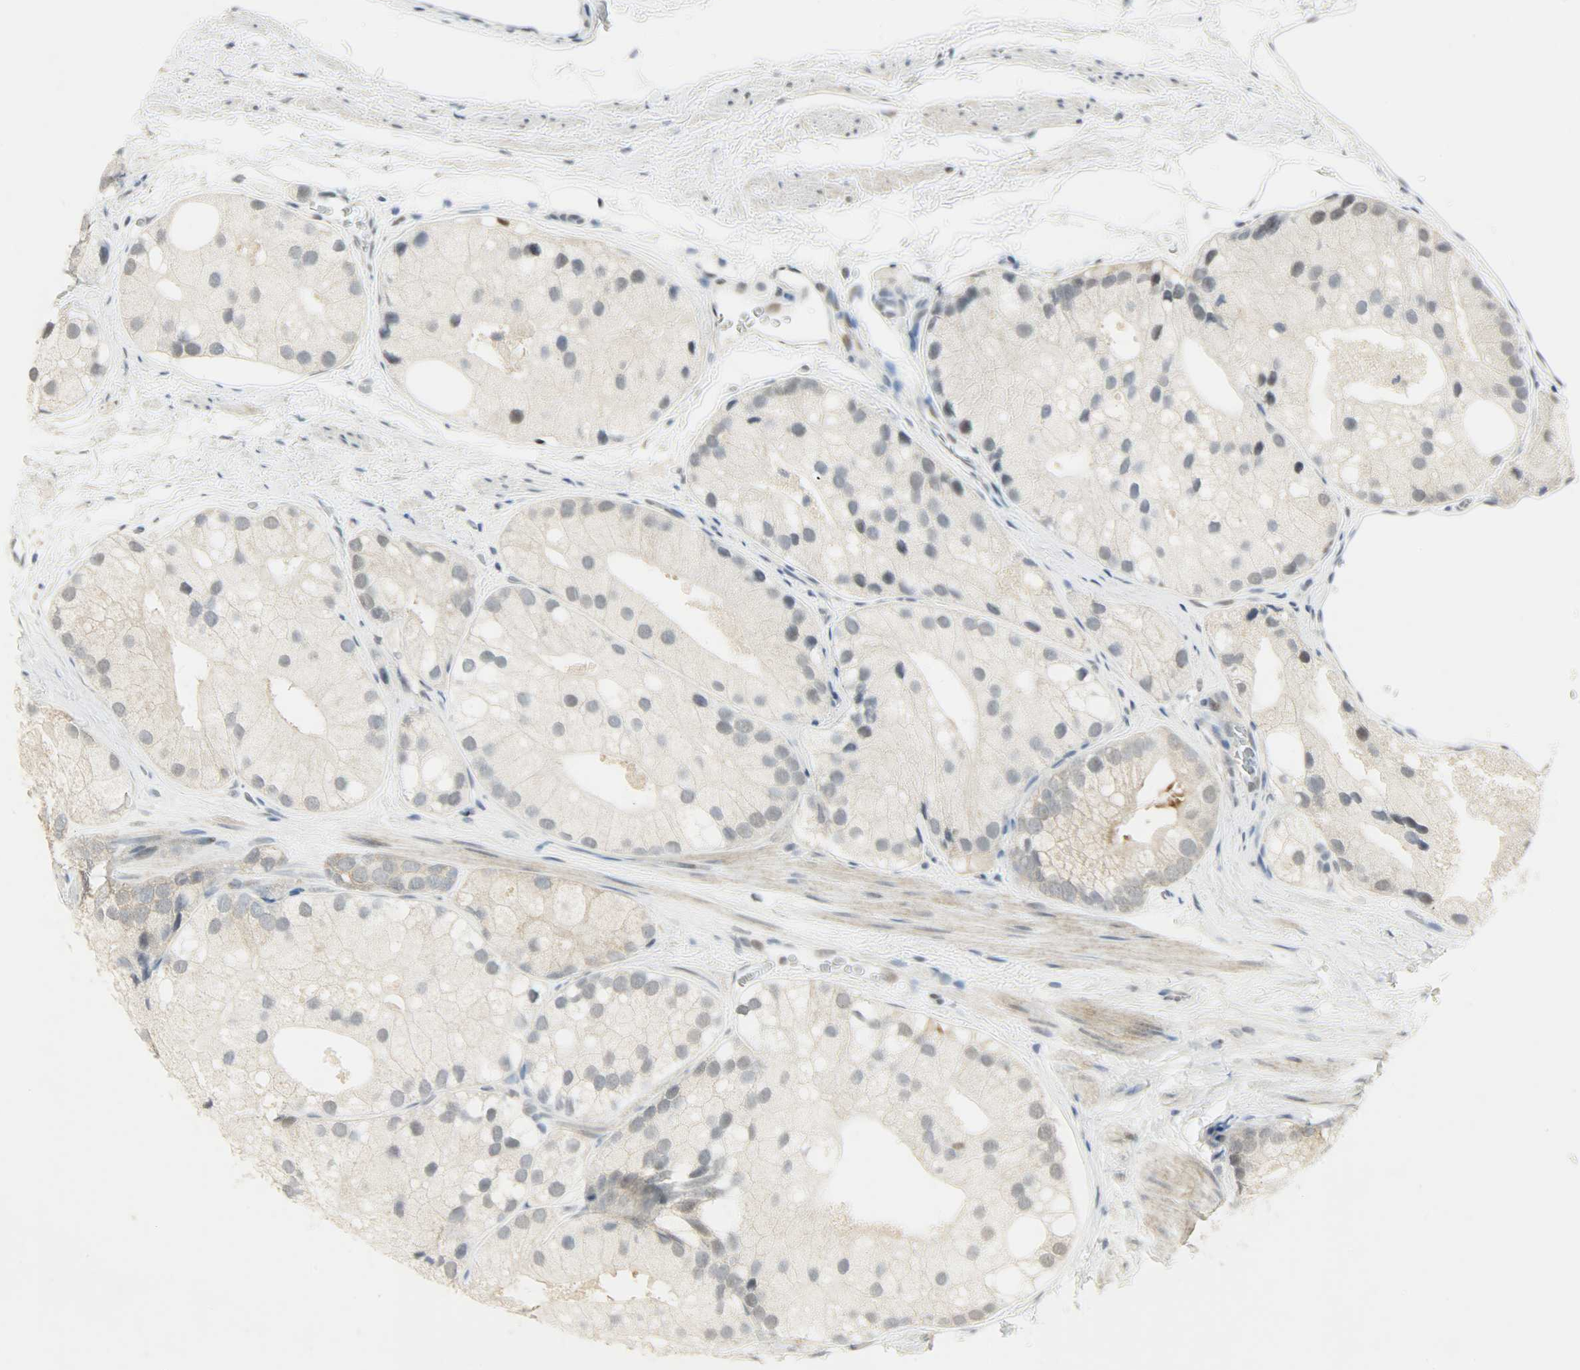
{"staining": {"intensity": "weak", "quantity": "<25%", "location": "cytoplasmic/membranous,nuclear"}, "tissue": "prostate cancer", "cell_type": "Tumor cells", "image_type": "cancer", "snomed": [{"axis": "morphology", "description": "Adenocarcinoma, Low grade"}, {"axis": "topography", "description": "Prostate"}], "caption": "IHC image of neoplastic tissue: prostate adenocarcinoma (low-grade) stained with DAB displays no significant protein positivity in tumor cells. (DAB (3,3'-diaminobenzidine) immunohistochemistry (IHC) with hematoxylin counter stain).", "gene": "PPARG", "patient": {"sex": "male", "age": 69}}